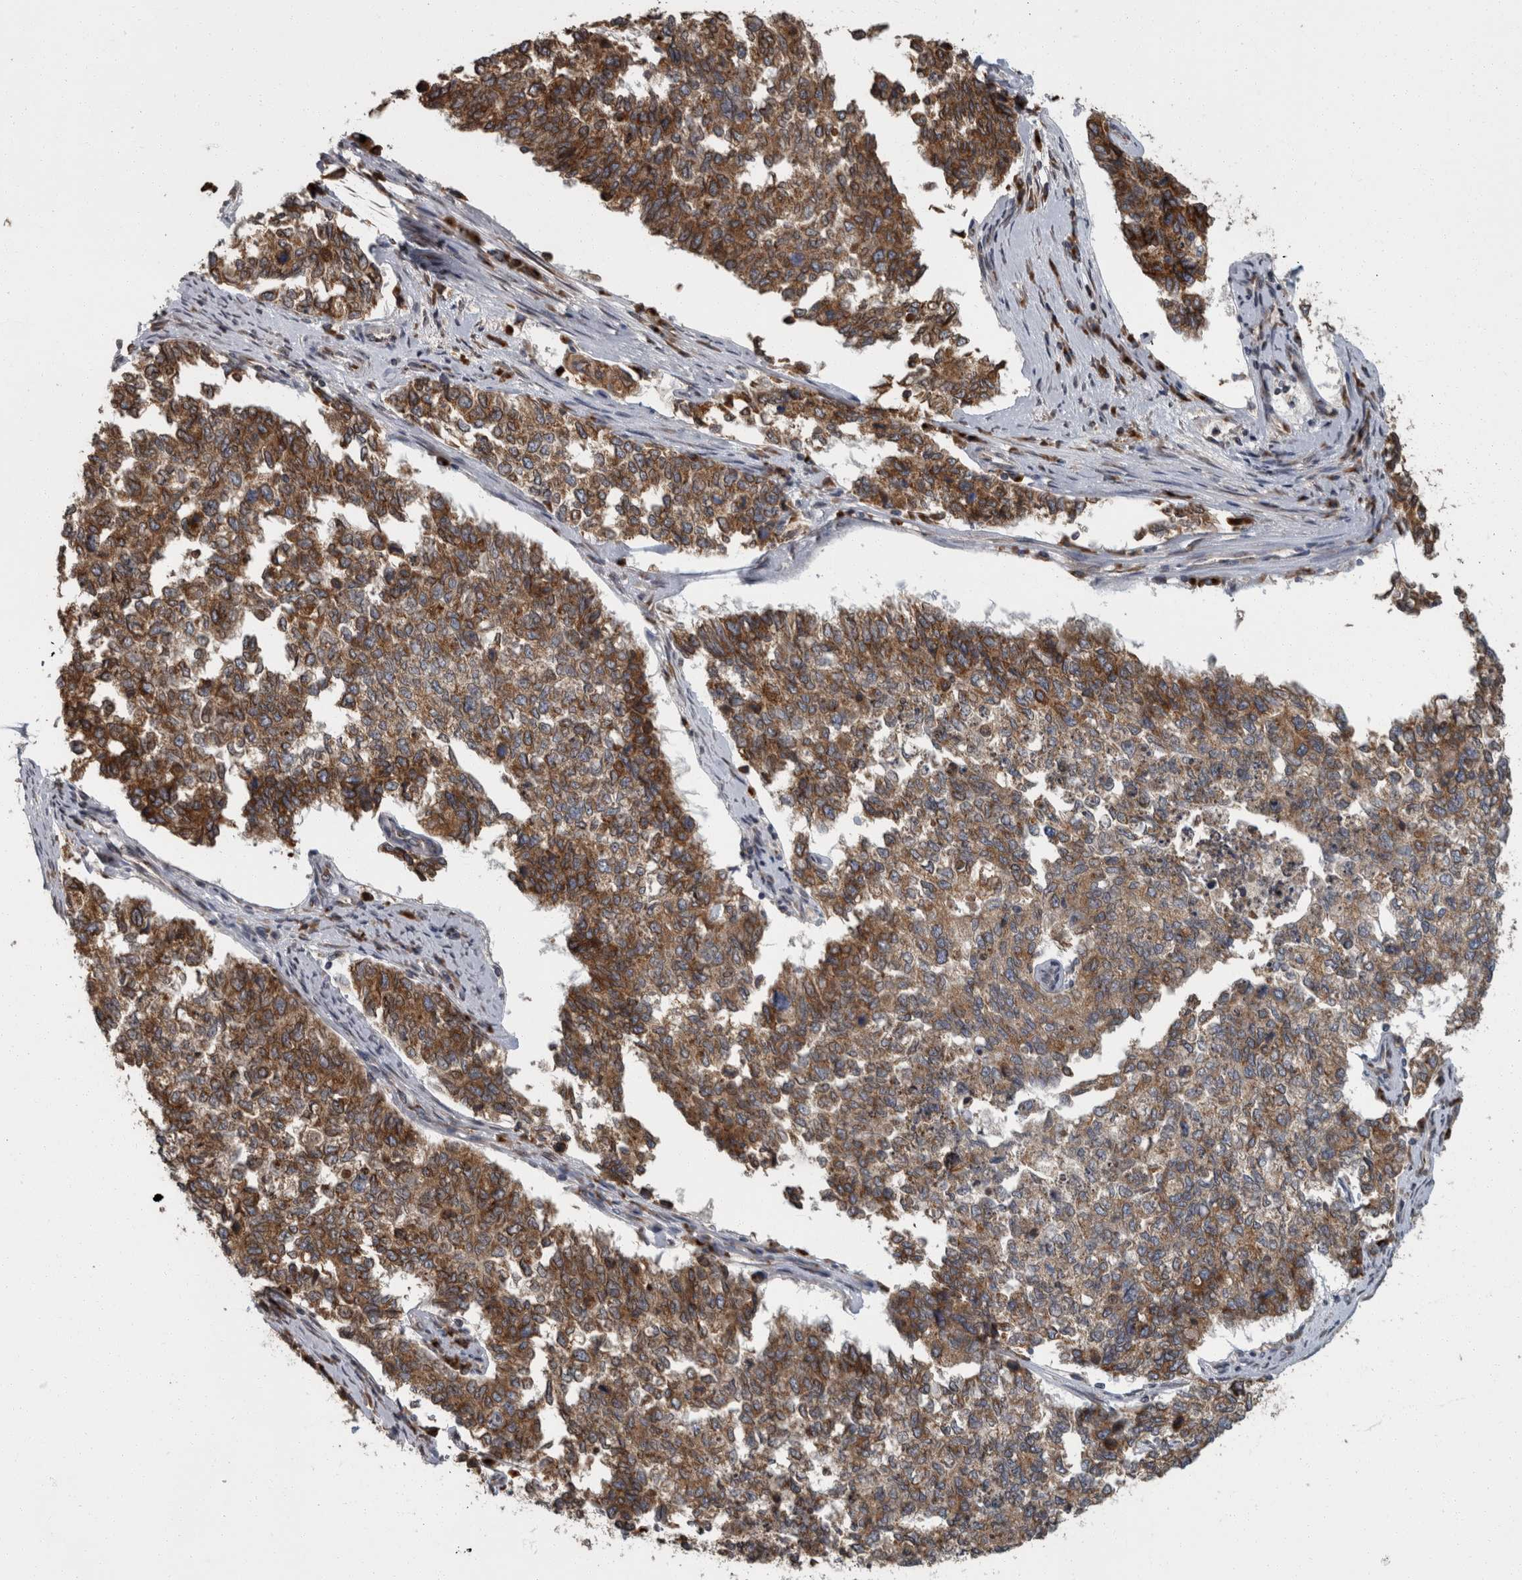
{"staining": {"intensity": "strong", "quantity": ">75%", "location": "cytoplasmic/membranous"}, "tissue": "cervical cancer", "cell_type": "Tumor cells", "image_type": "cancer", "snomed": [{"axis": "morphology", "description": "Squamous cell carcinoma, NOS"}, {"axis": "topography", "description": "Cervix"}], "caption": "Brown immunohistochemical staining in human cervical cancer displays strong cytoplasmic/membranous expression in approximately >75% of tumor cells.", "gene": "LMAN2L", "patient": {"sex": "female", "age": 63}}